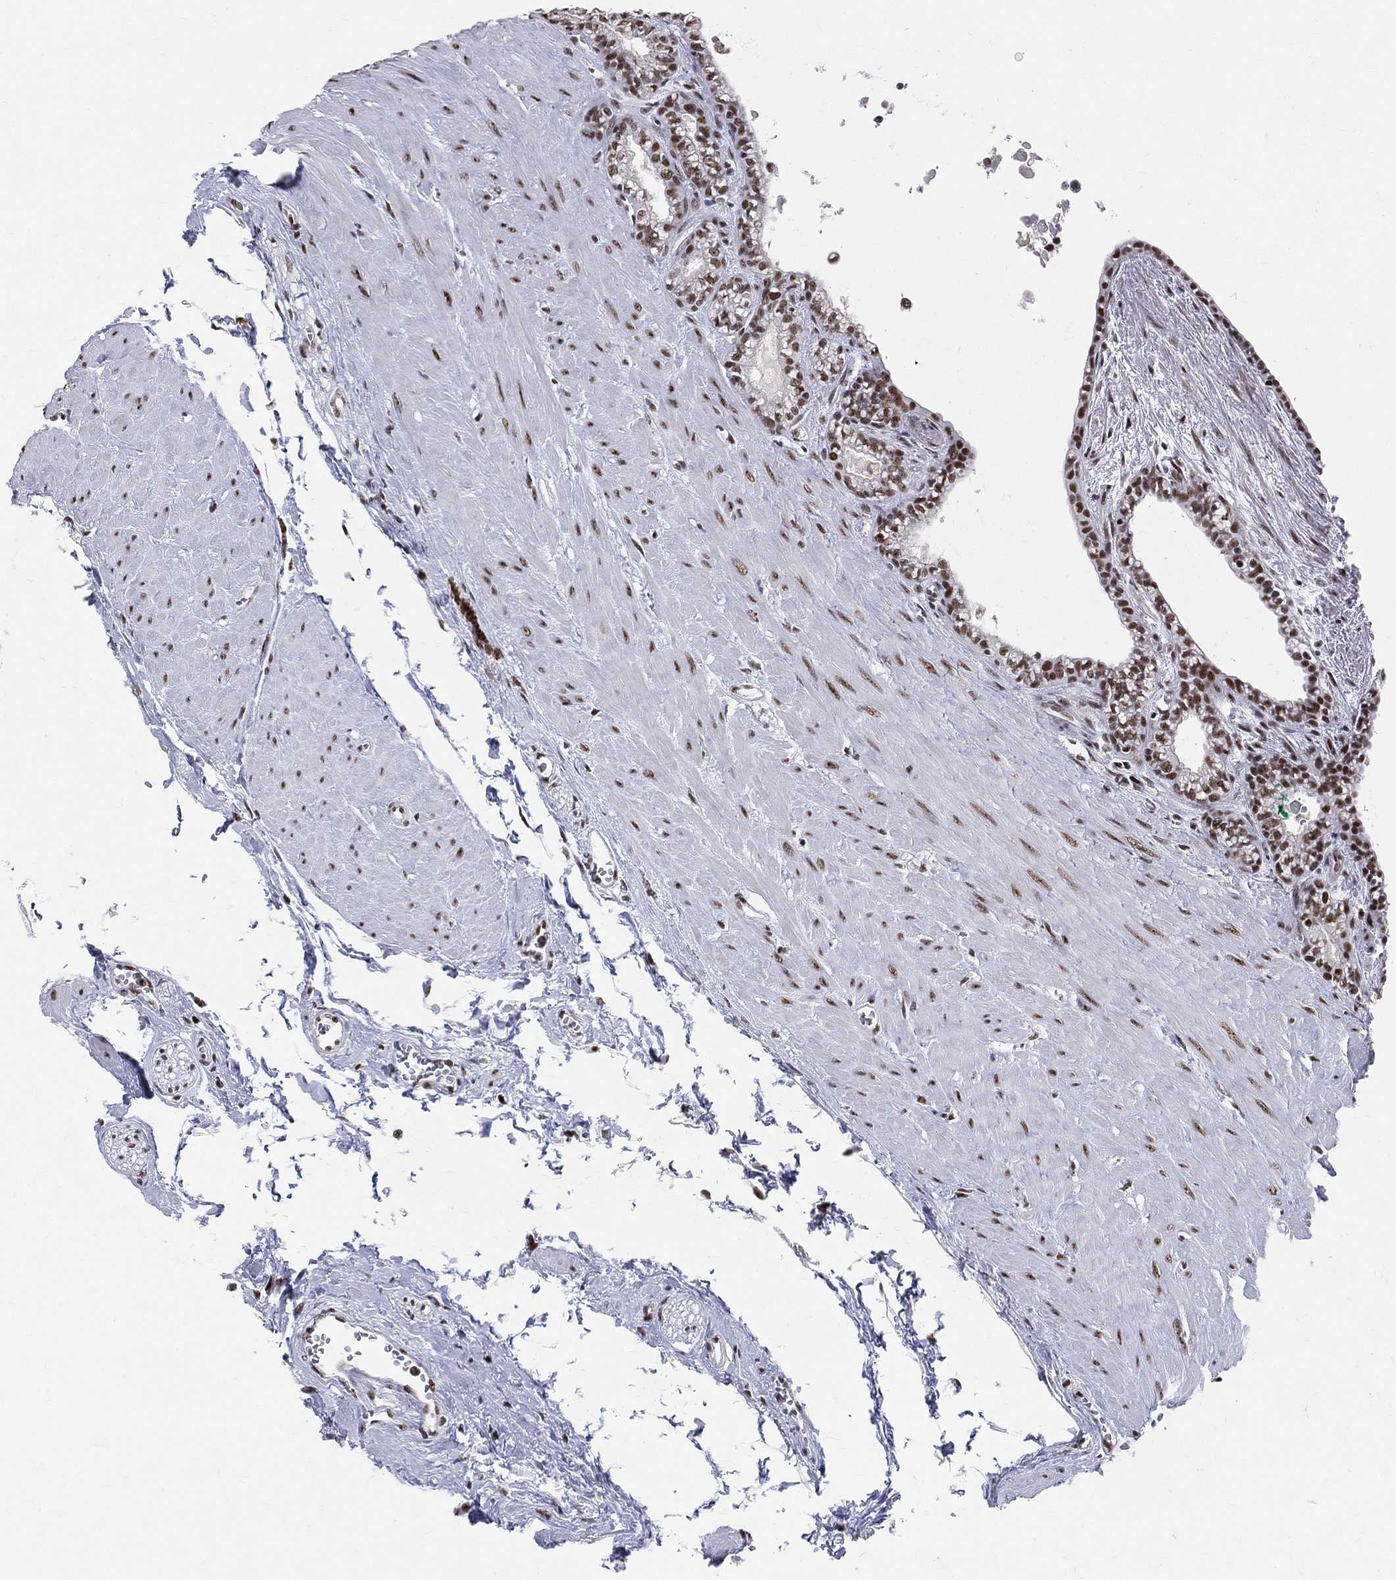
{"staining": {"intensity": "moderate", "quantity": ">75%", "location": "nuclear"}, "tissue": "seminal vesicle", "cell_type": "Glandular cells", "image_type": "normal", "snomed": [{"axis": "morphology", "description": "Normal tissue, NOS"}, {"axis": "morphology", "description": "Urothelial carcinoma, NOS"}, {"axis": "topography", "description": "Urinary bladder"}, {"axis": "topography", "description": "Seminal veicle"}], "caption": "Immunohistochemistry (IHC) micrograph of normal seminal vesicle: seminal vesicle stained using immunohistochemistry demonstrates medium levels of moderate protein expression localized specifically in the nuclear of glandular cells, appearing as a nuclear brown color.", "gene": "CDK7", "patient": {"sex": "male", "age": 76}}